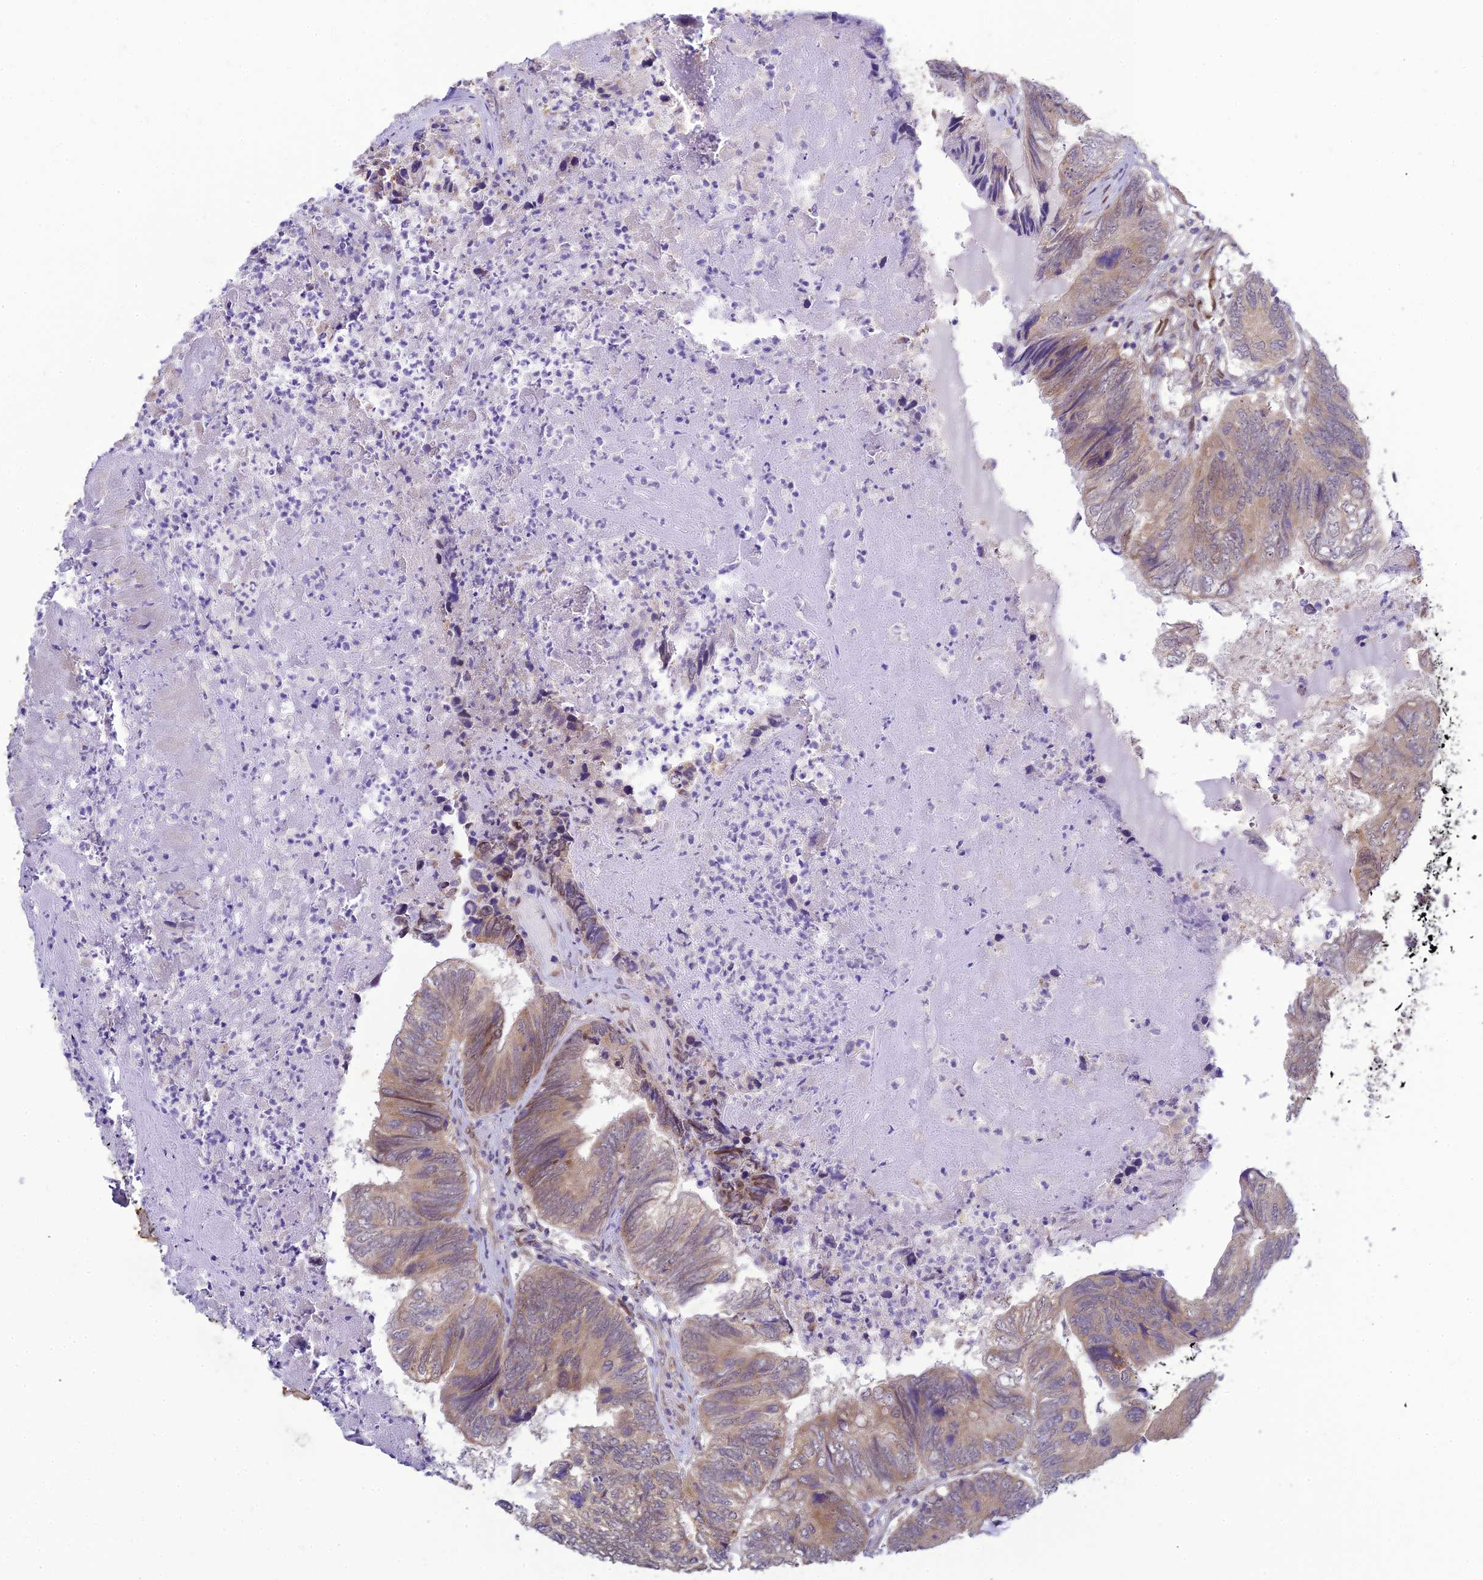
{"staining": {"intensity": "weak", "quantity": ">75%", "location": "cytoplasmic/membranous"}, "tissue": "colorectal cancer", "cell_type": "Tumor cells", "image_type": "cancer", "snomed": [{"axis": "morphology", "description": "Adenocarcinoma, NOS"}, {"axis": "topography", "description": "Colon"}], "caption": "Immunohistochemistry staining of colorectal adenocarcinoma, which exhibits low levels of weak cytoplasmic/membranous positivity in approximately >75% of tumor cells indicating weak cytoplasmic/membranous protein positivity. The staining was performed using DAB (3,3'-diaminobenzidine) (brown) for protein detection and nuclei were counterstained in hematoxylin (blue).", "gene": "SKIC8", "patient": {"sex": "female", "age": 67}}